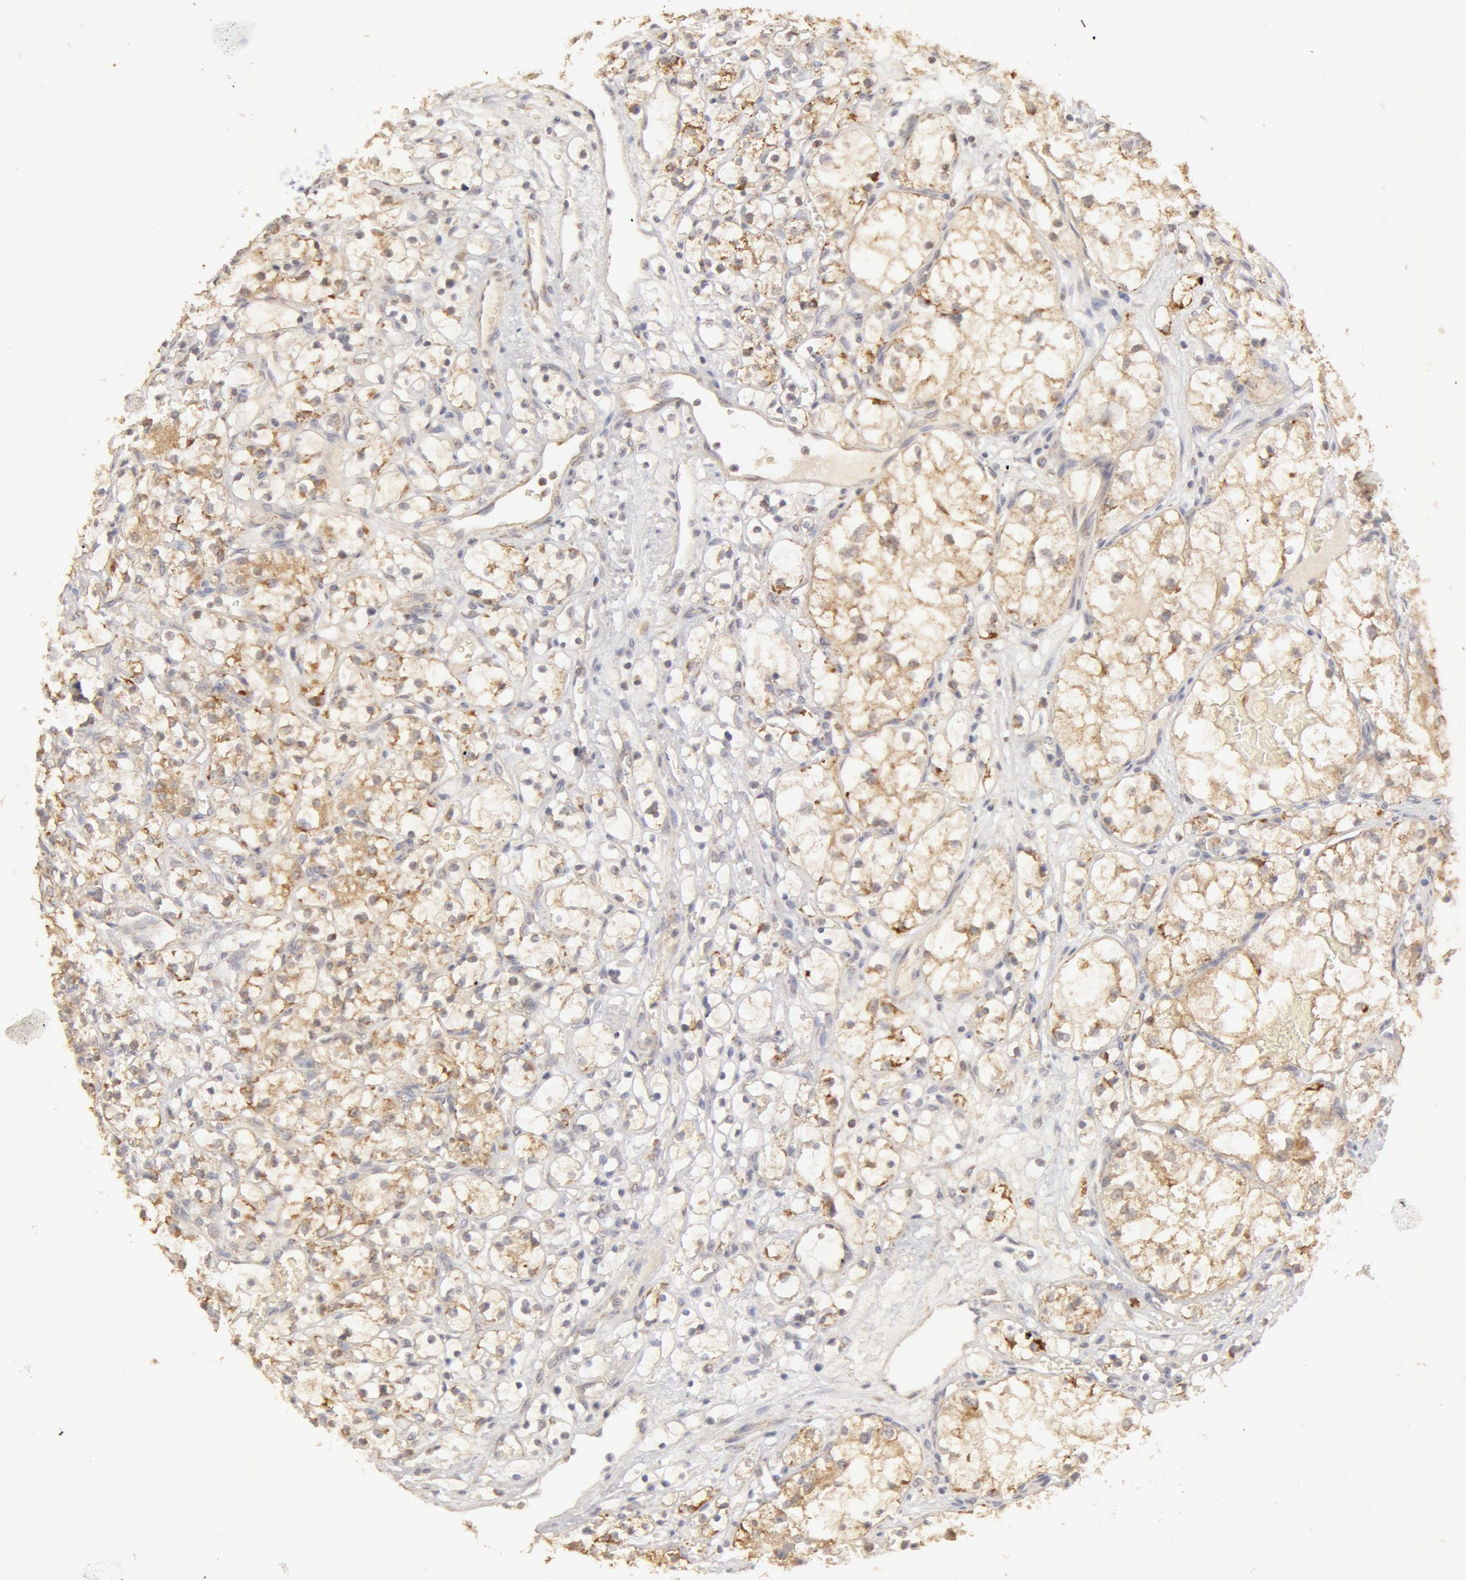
{"staining": {"intensity": "weak", "quantity": "<25%", "location": "cytoplasmic/membranous"}, "tissue": "renal cancer", "cell_type": "Tumor cells", "image_type": "cancer", "snomed": [{"axis": "morphology", "description": "Adenocarcinoma, NOS"}, {"axis": "topography", "description": "Kidney"}], "caption": "Renal cancer (adenocarcinoma) was stained to show a protein in brown. There is no significant expression in tumor cells. (IHC, brightfield microscopy, high magnification).", "gene": "ADPRH", "patient": {"sex": "male", "age": 61}}